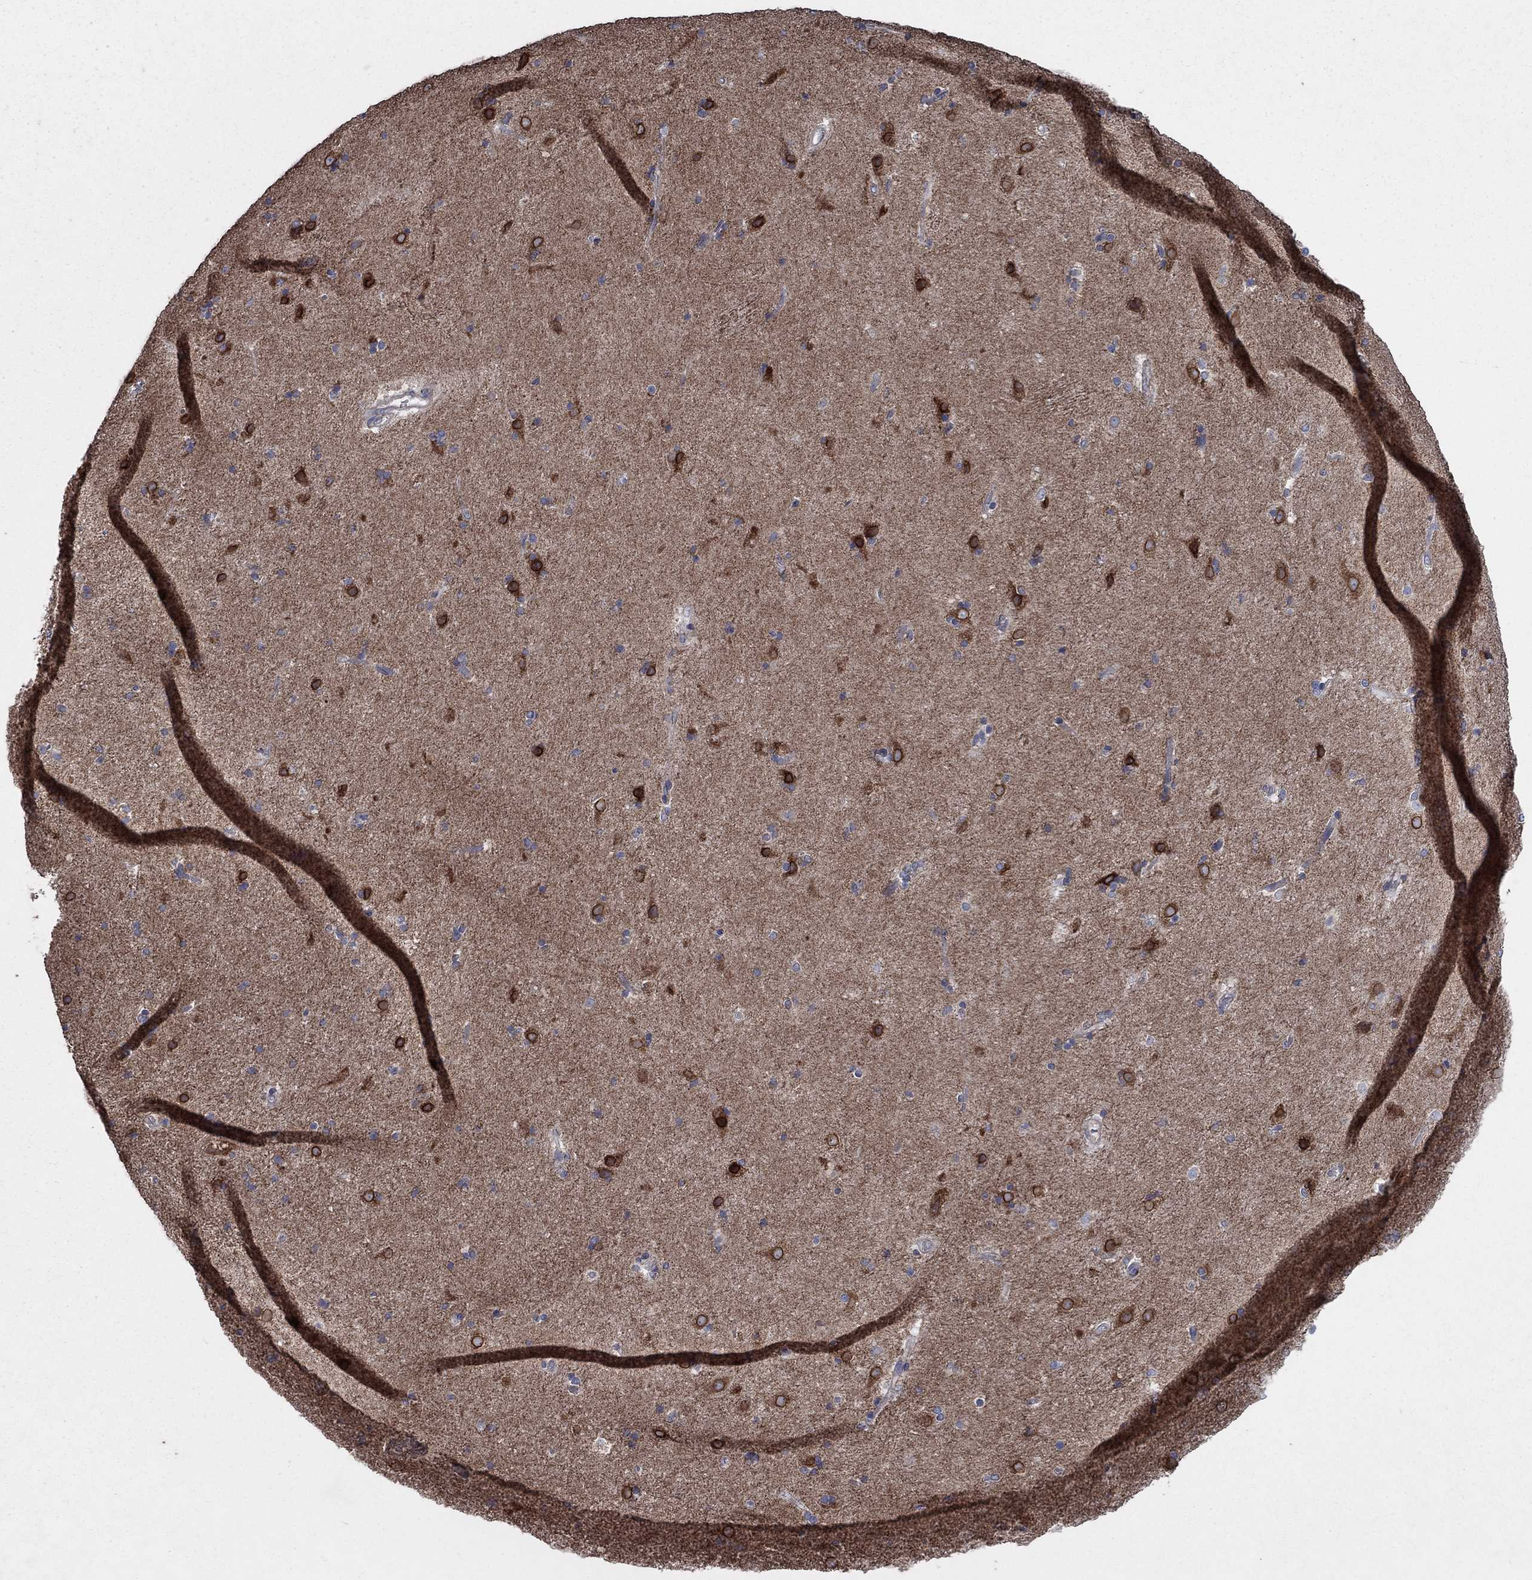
{"staining": {"intensity": "strong", "quantity": "<25%", "location": "cytoplasmic/membranous"}, "tissue": "caudate", "cell_type": "Glial cells", "image_type": "normal", "snomed": [{"axis": "morphology", "description": "Normal tissue, NOS"}, {"axis": "topography", "description": "Lateral ventricle wall"}], "caption": "An immunohistochemistry (IHC) micrograph of normal tissue is shown. Protein staining in brown highlights strong cytoplasmic/membranous positivity in caudate within glial cells.", "gene": "NCEH1", "patient": {"sex": "female", "age": 71}}